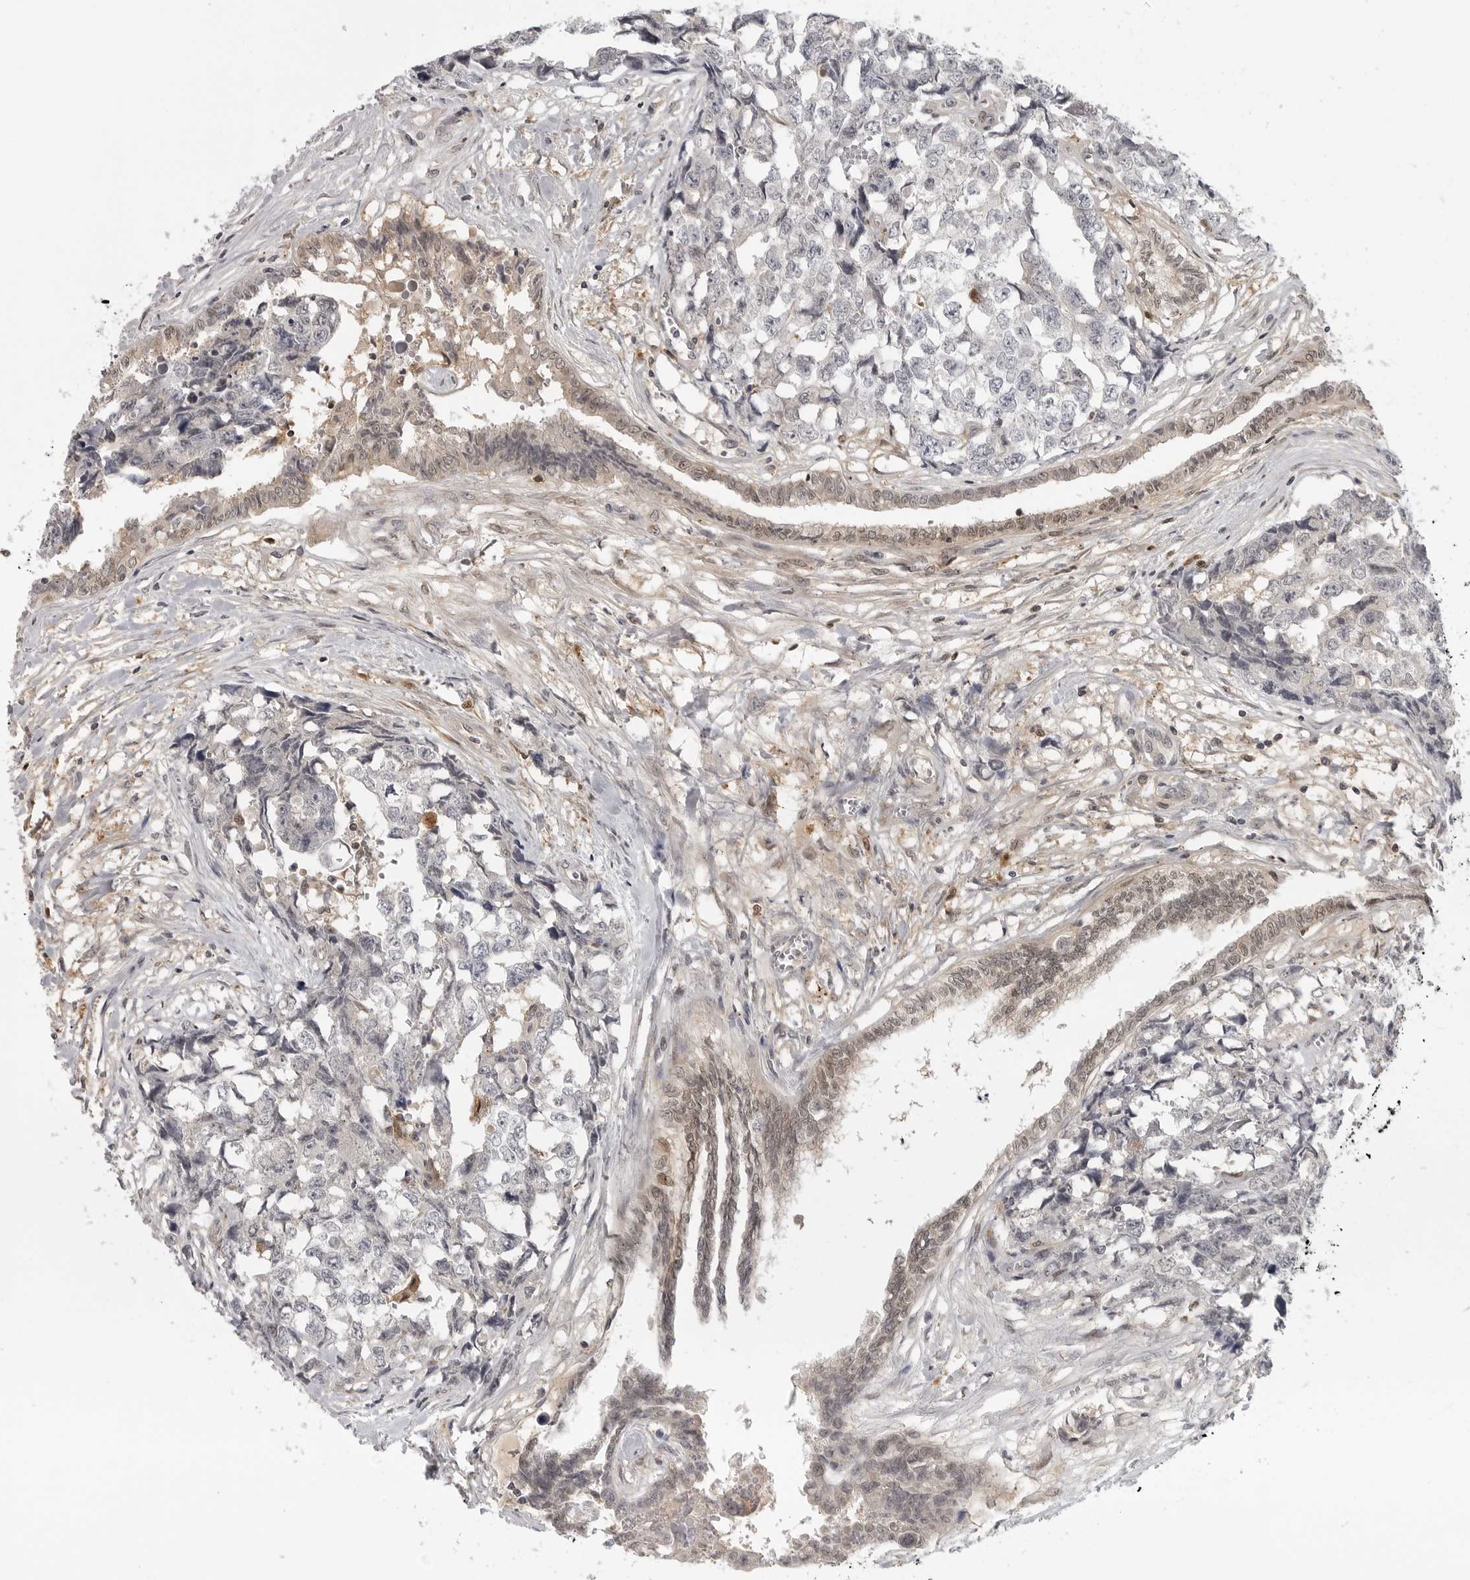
{"staining": {"intensity": "negative", "quantity": "none", "location": "none"}, "tissue": "testis cancer", "cell_type": "Tumor cells", "image_type": "cancer", "snomed": [{"axis": "morphology", "description": "Carcinoma, Embryonal, NOS"}, {"axis": "topography", "description": "Testis"}], "caption": "The micrograph shows no significant staining in tumor cells of embryonal carcinoma (testis).", "gene": "CTIF", "patient": {"sex": "male", "age": 31}}